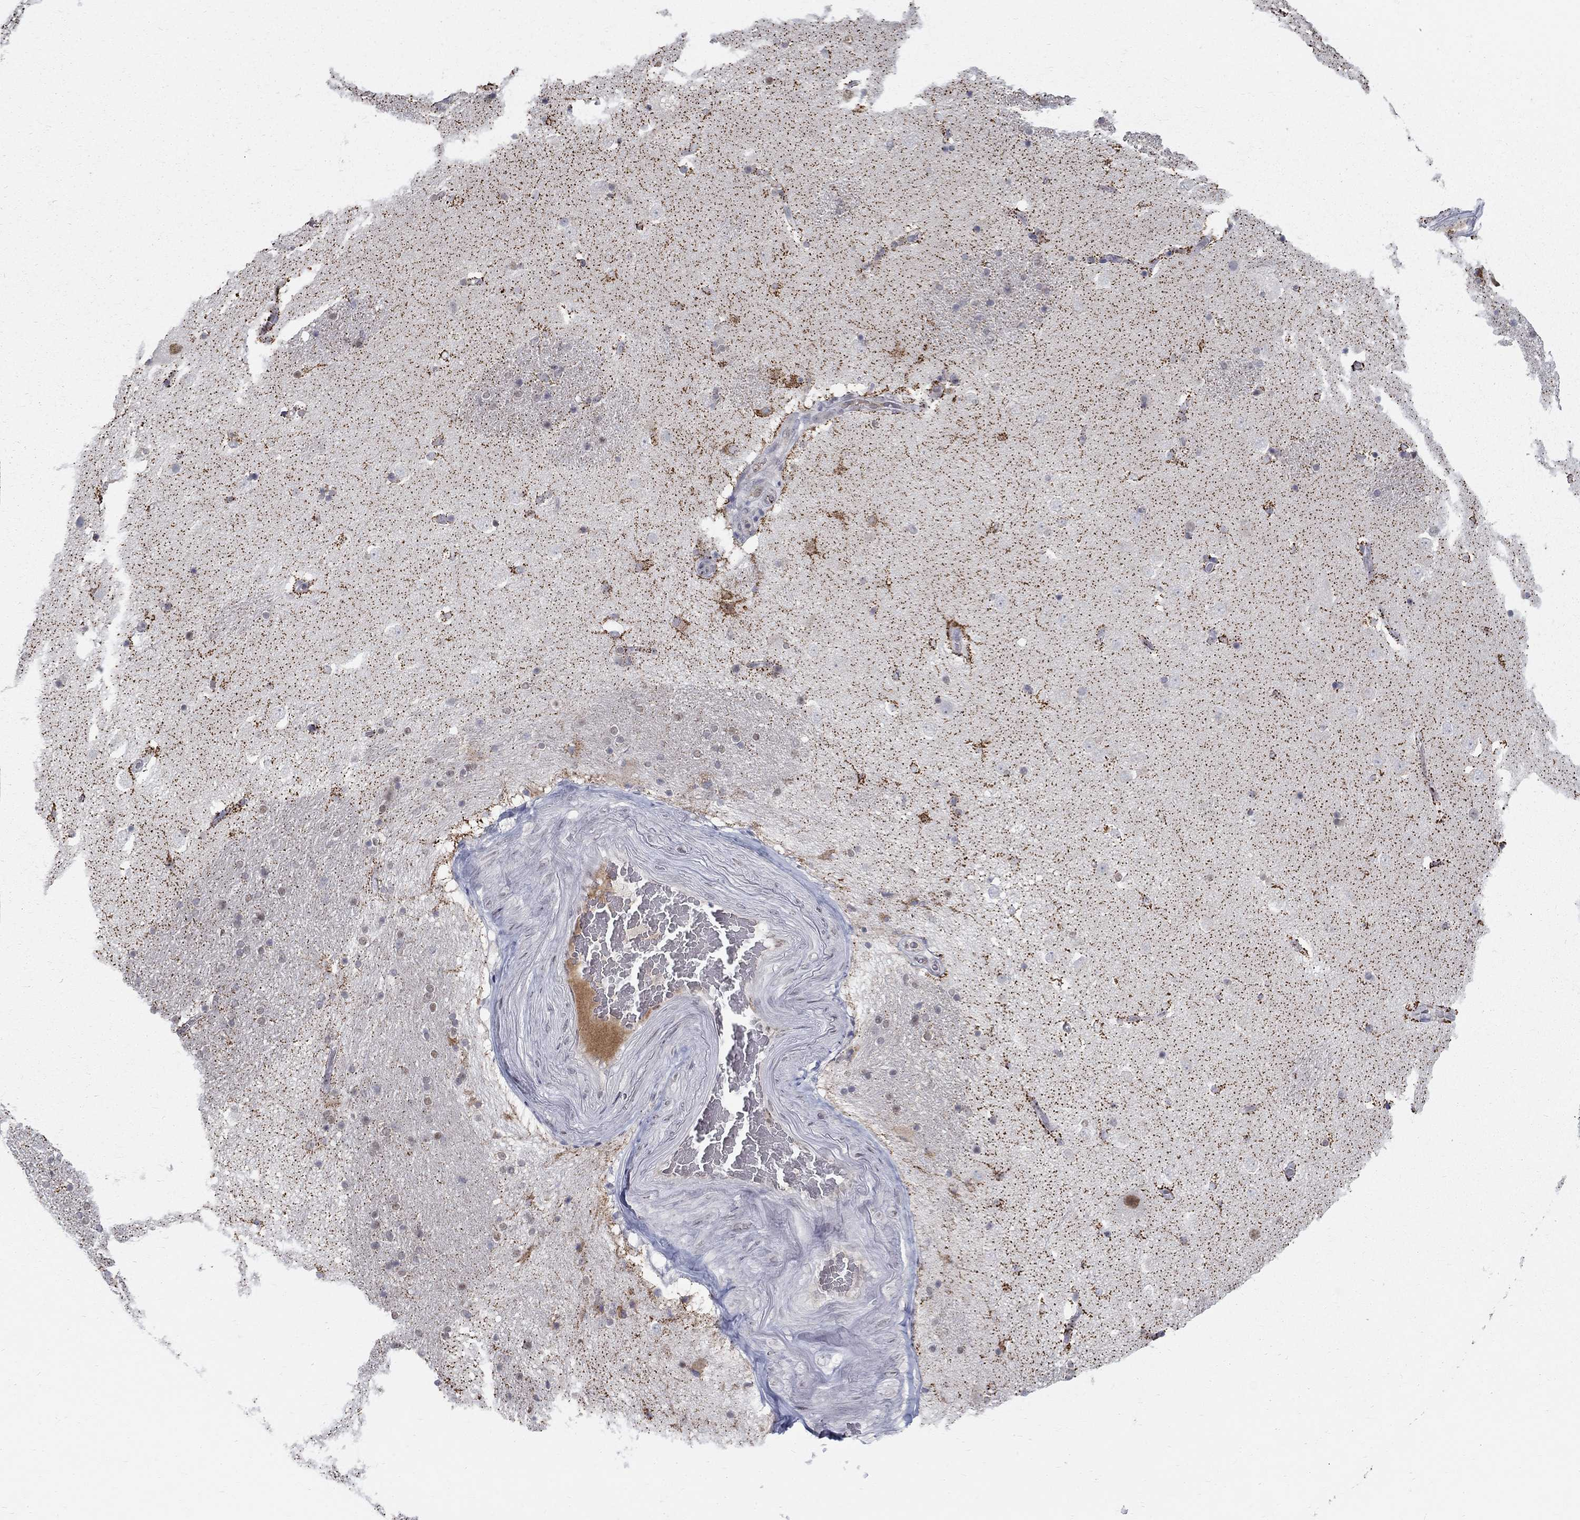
{"staining": {"intensity": "moderate", "quantity": "<25%", "location": "cytoplasmic/membranous"}, "tissue": "caudate", "cell_type": "Glial cells", "image_type": "normal", "snomed": [{"axis": "morphology", "description": "Normal tissue, NOS"}, {"axis": "topography", "description": "Lateral ventricle wall"}], "caption": "A histopathology image of caudate stained for a protein exhibits moderate cytoplasmic/membranous brown staining in glial cells. (Stains: DAB in brown, nuclei in blue, Microscopy: brightfield microscopy at high magnification).", "gene": "GCFC2", "patient": {"sex": "male", "age": 51}}